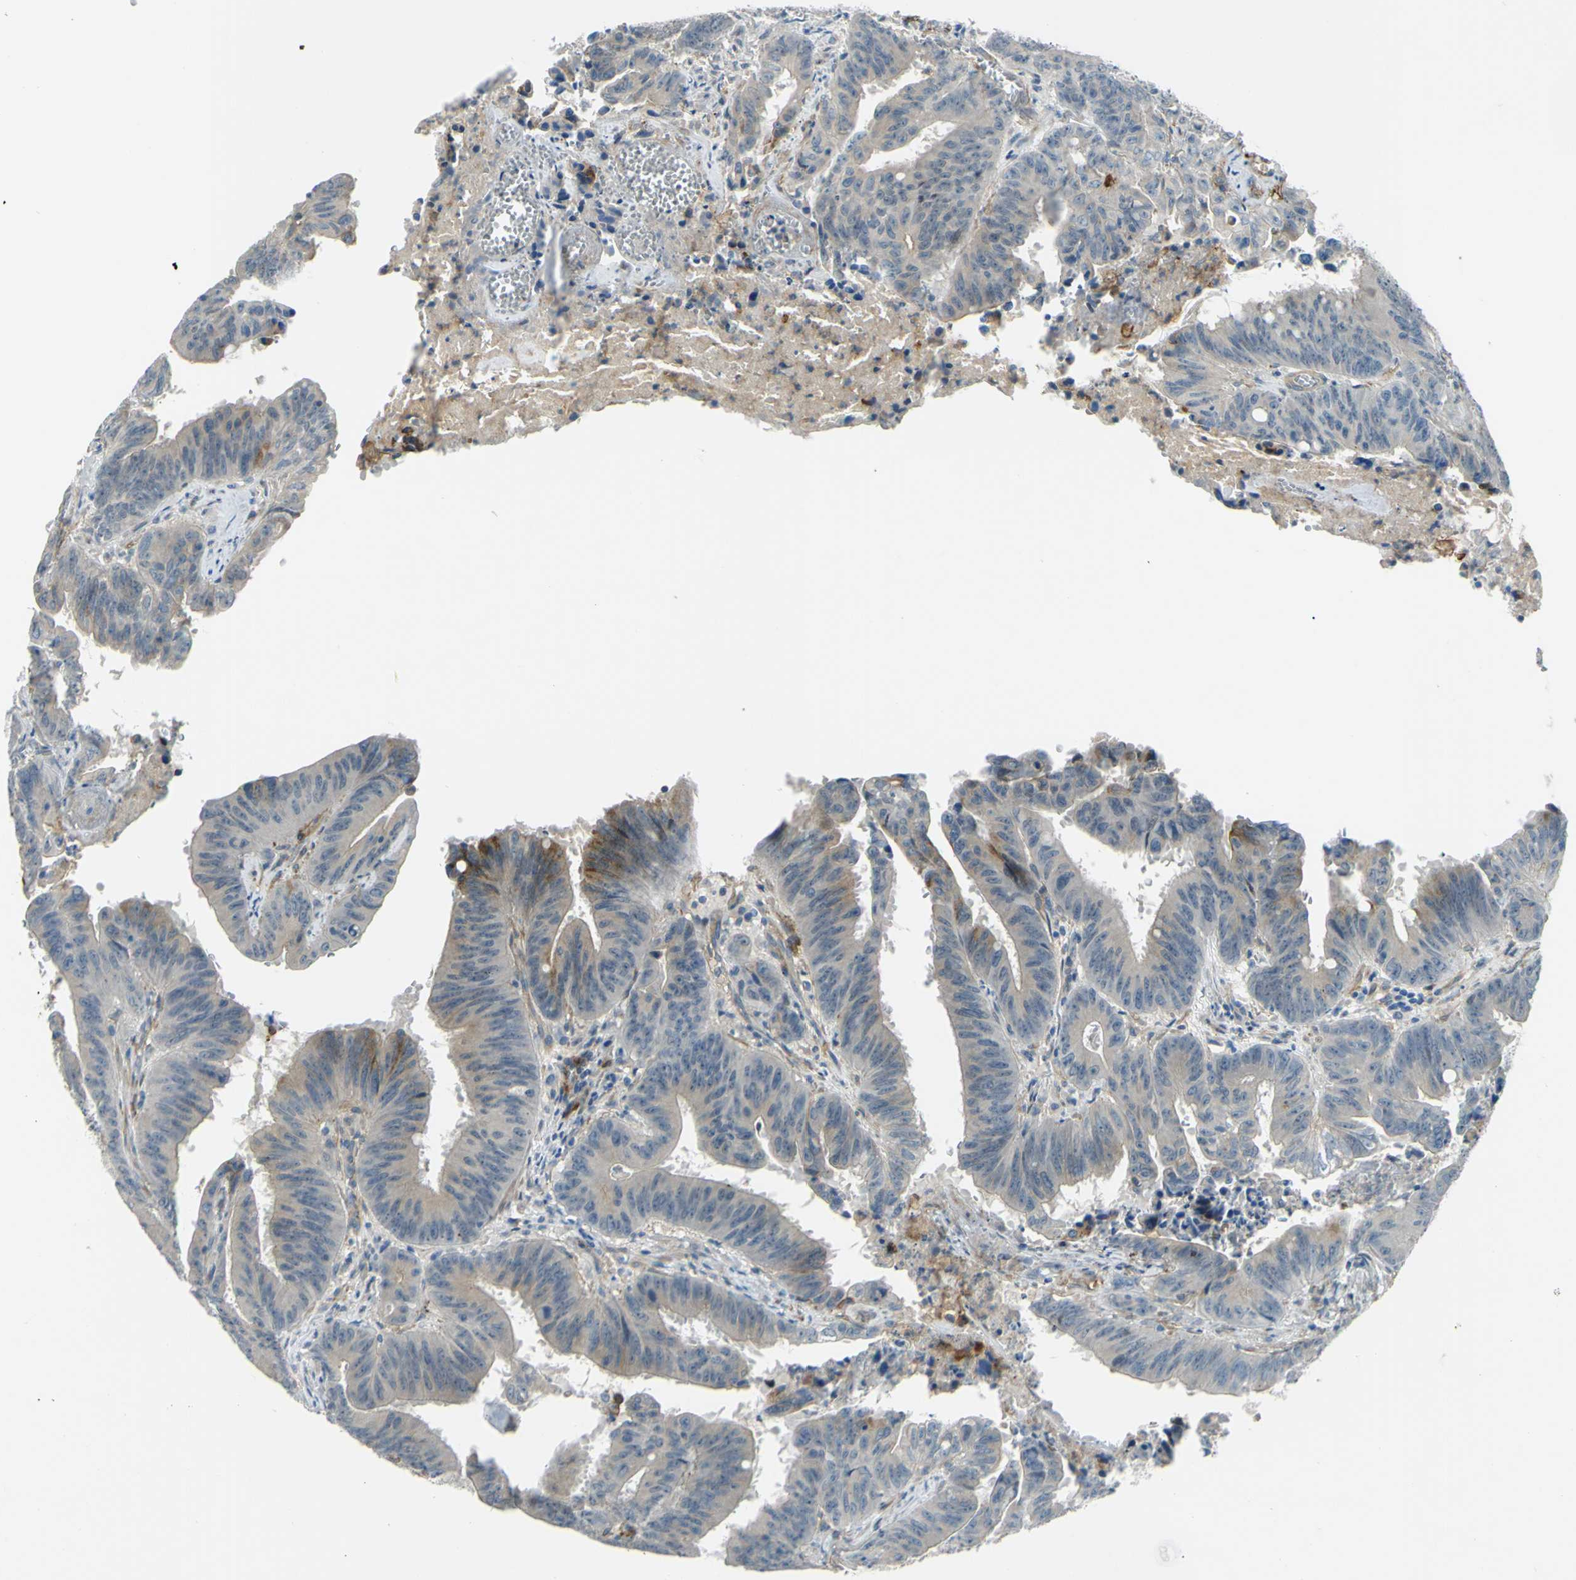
{"staining": {"intensity": "weak", "quantity": ">75%", "location": "cytoplasmic/membranous"}, "tissue": "colorectal cancer", "cell_type": "Tumor cells", "image_type": "cancer", "snomed": [{"axis": "morphology", "description": "Adenocarcinoma, NOS"}, {"axis": "topography", "description": "Colon"}], "caption": "A brown stain labels weak cytoplasmic/membranous positivity of a protein in human colorectal adenocarcinoma tumor cells. Immunohistochemistry stains the protein of interest in brown and the nuclei are stained blue.", "gene": "ARHGAP1", "patient": {"sex": "male", "age": 45}}